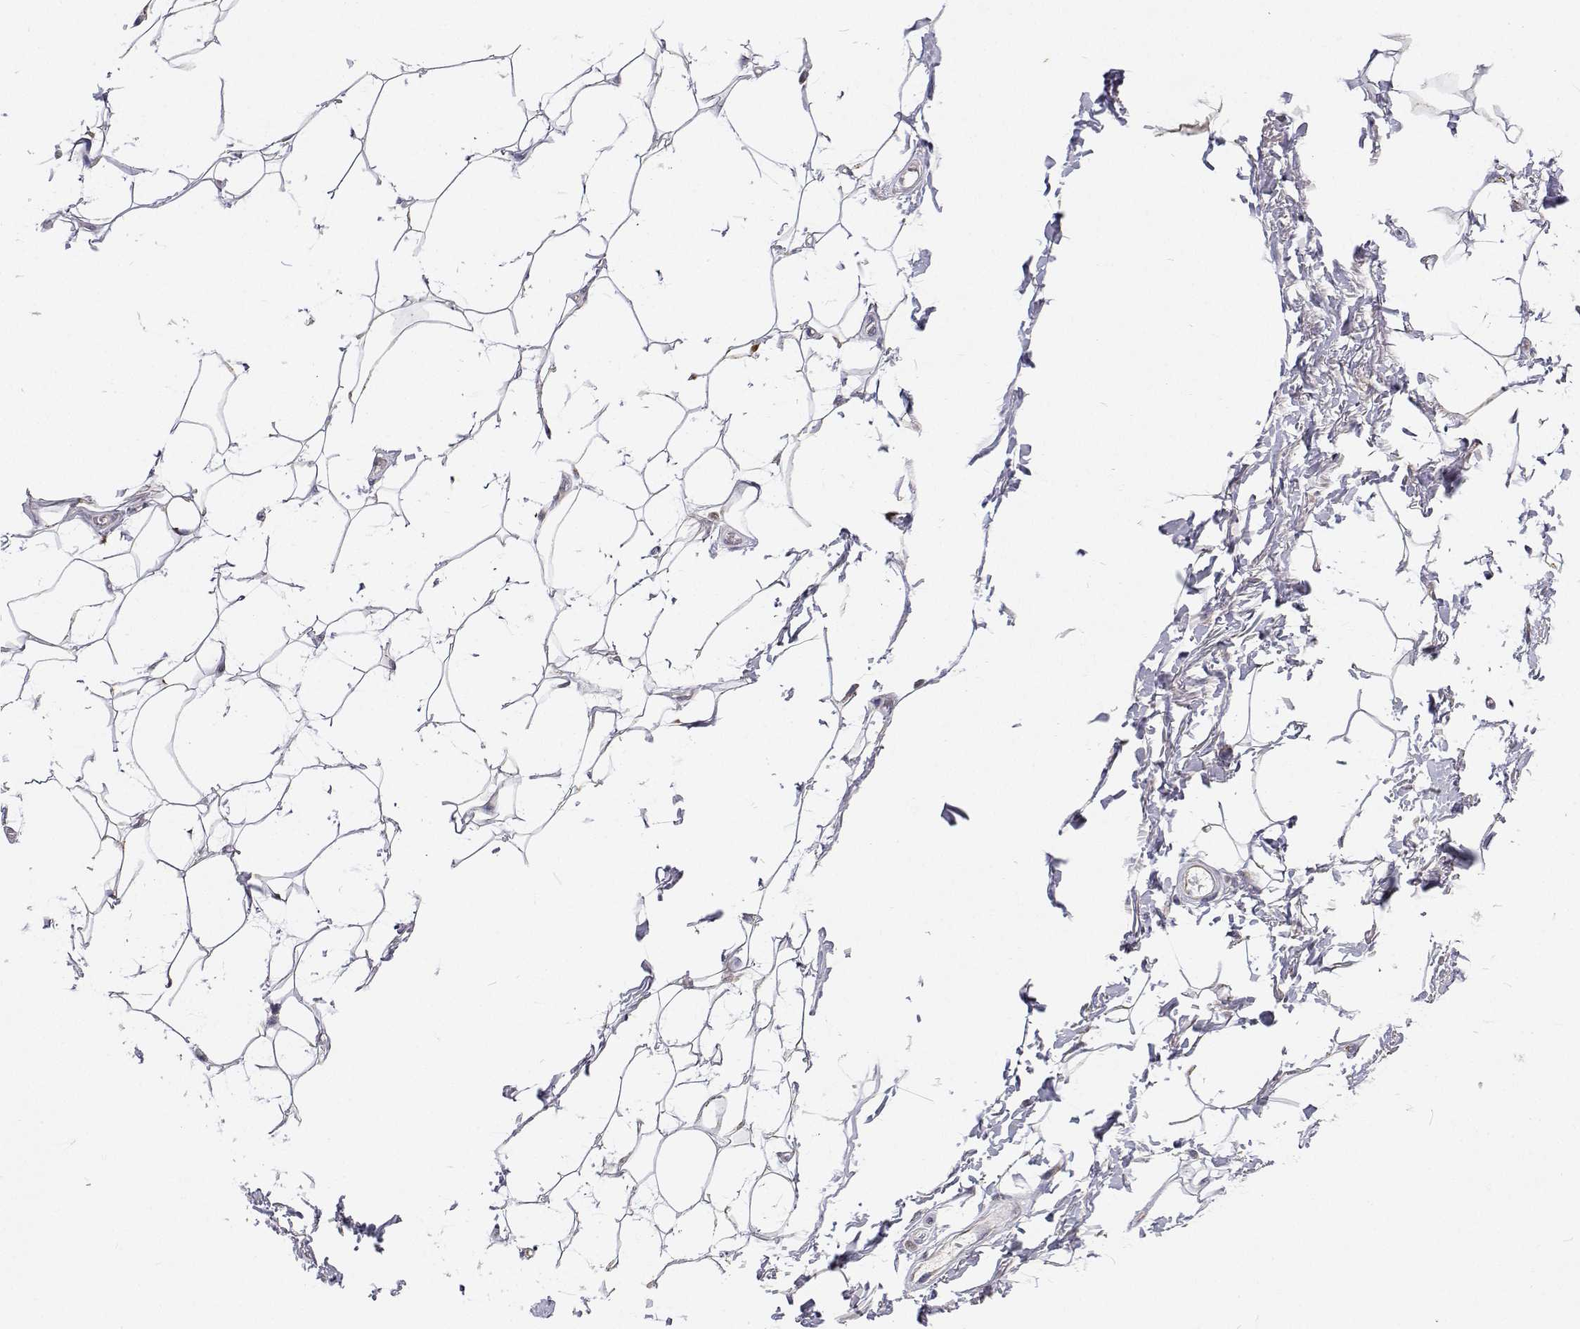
{"staining": {"intensity": "negative", "quantity": "none", "location": "none"}, "tissue": "adipose tissue", "cell_type": "Adipocytes", "image_type": "normal", "snomed": [{"axis": "morphology", "description": "Normal tissue, NOS"}, {"axis": "topography", "description": "Peripheral nerve tissue"}], "caption": "Adipocytes show no significant protein positivity in unremarkable adipose tissue. (DAB (3,3'-diaminobenzidine) immunohistochemistry (IHC), high magnification).", "gene": "TRIM60", "patient": {"sex": "male", "age": 51}}